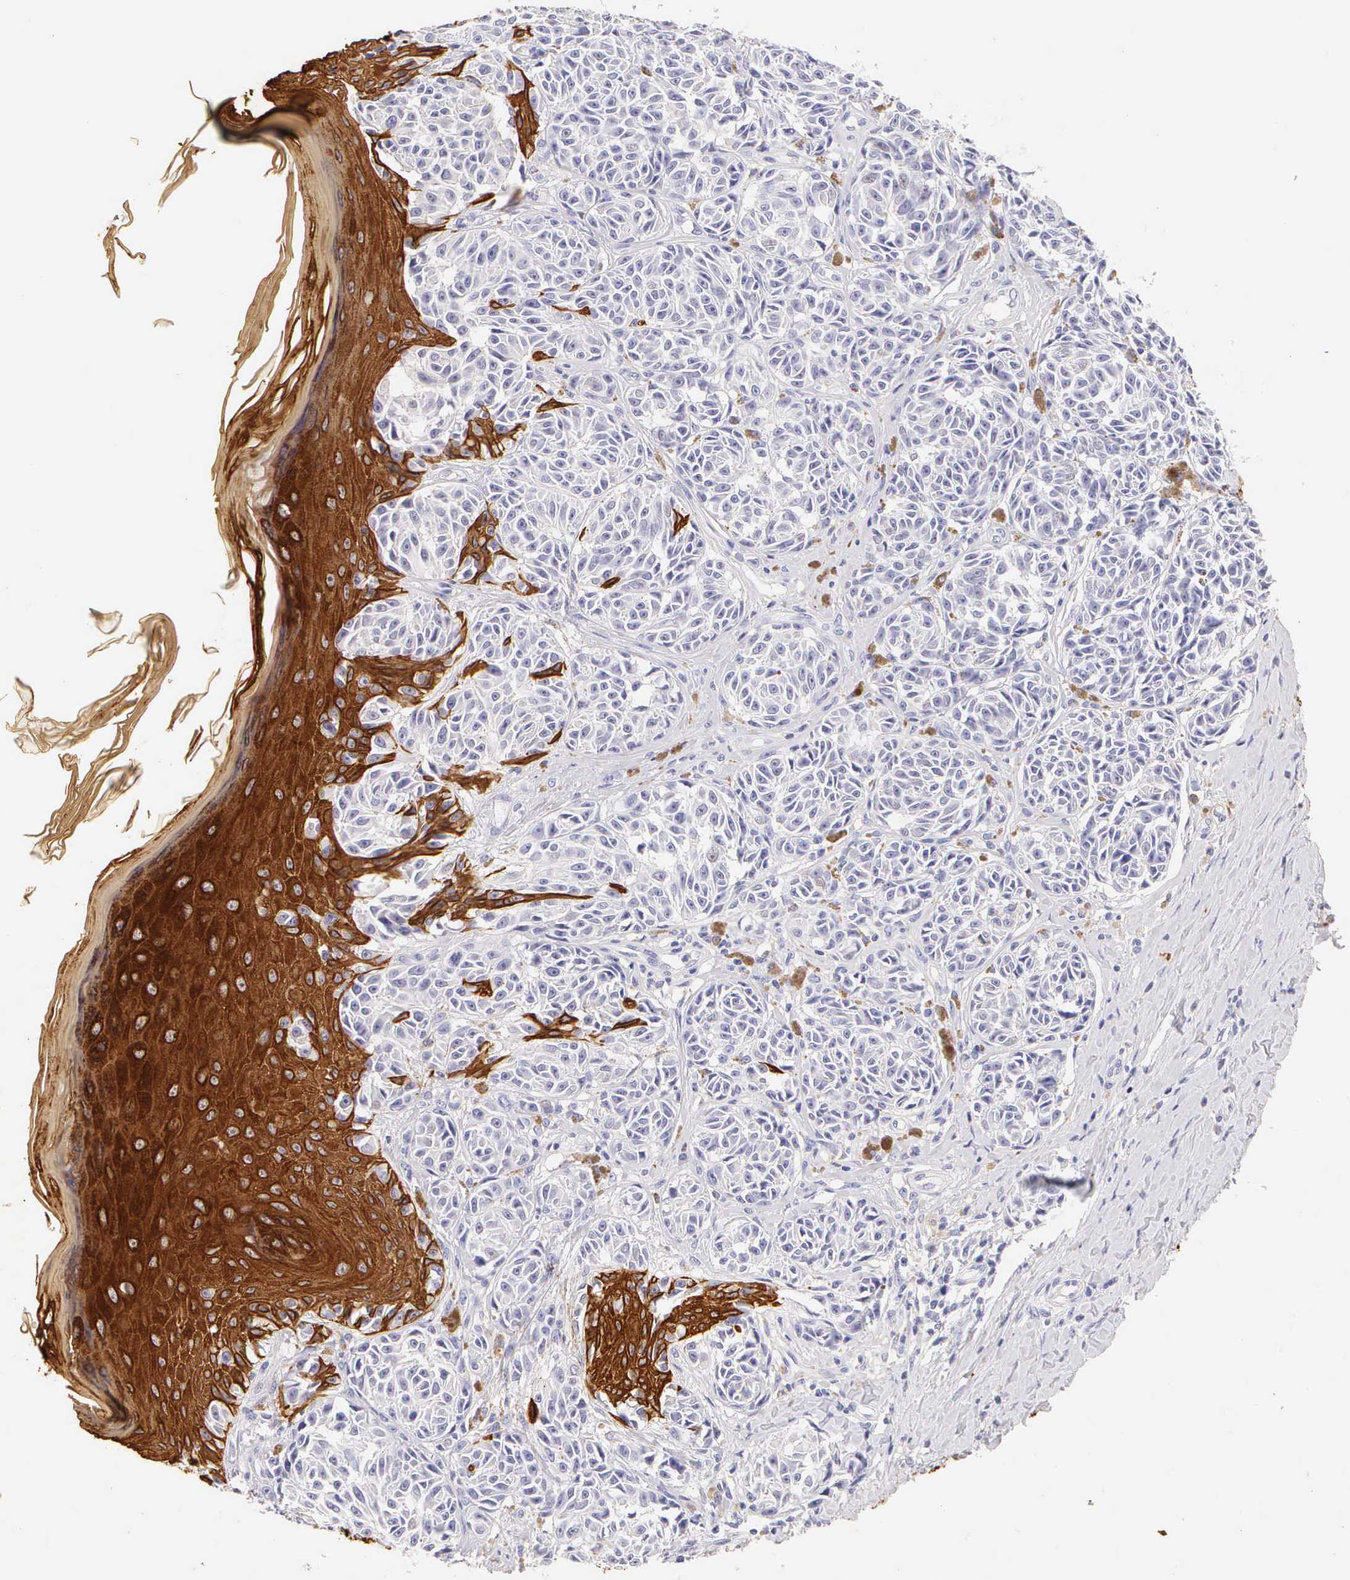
{"staining": {"intensity": "negative", "quantity": "none", "location": "none"}, "tissue": "melanoma", "cell_type": "Tumor cells", "image_type": "cancer", "snomed": [{"axis": "morphology", "description": "Malignant melanoma, NOS"}, {"axis": "topography", "description": "Skin"}], "caption": "Protein analysis of melanoma exhibits no significant expression in tumor cells. (Stains: DAB (3,3'-diaminobenzidine) immunohistochemistry (IHC) with hematoxylin counter stain, Microscopy: brightfield microscopy at high magnification).", "gene": "KRT17", "patient": {"sex": "male", "age": 49}}